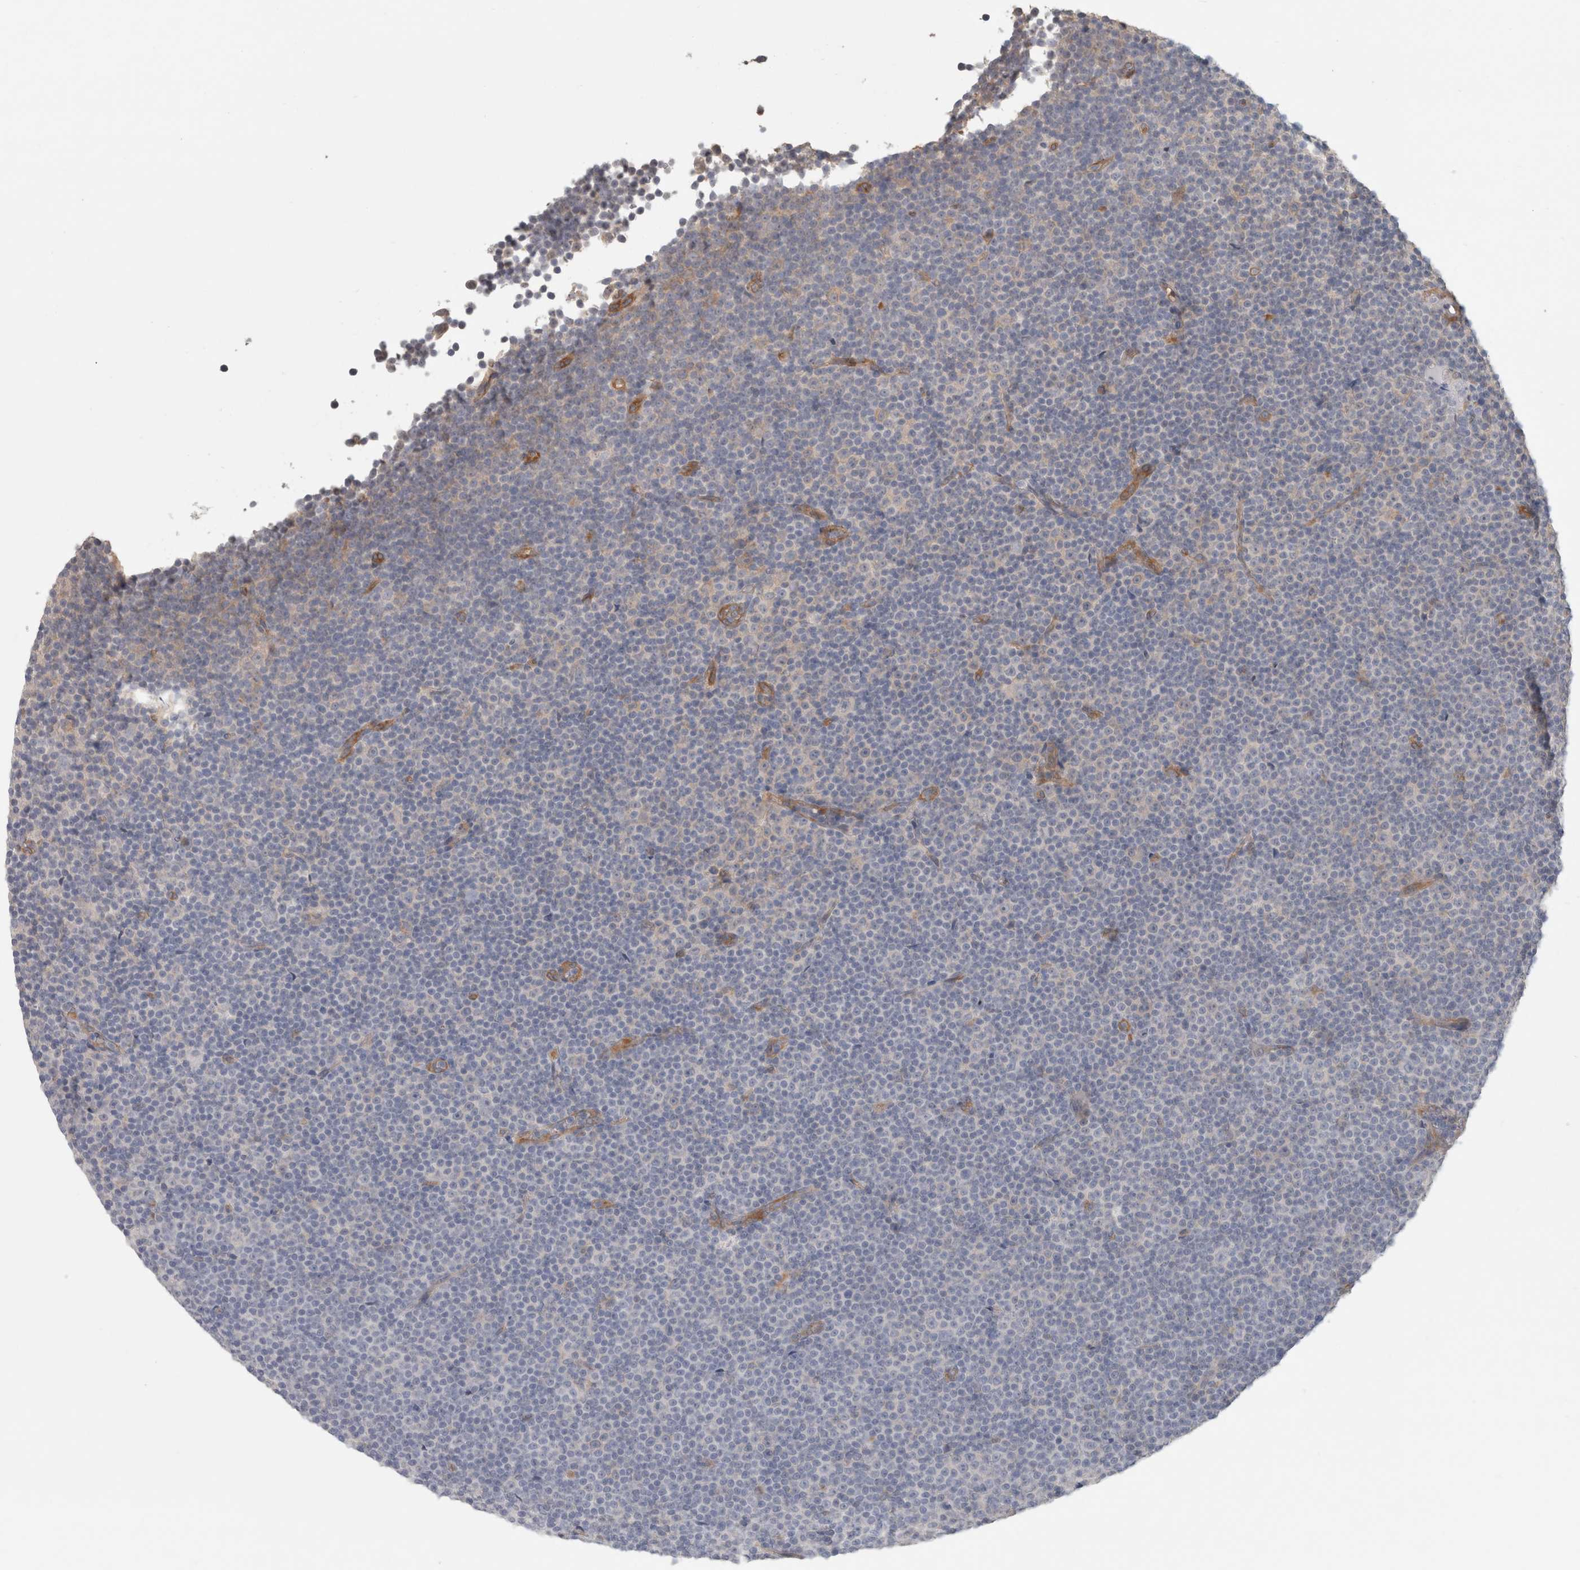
{"staining": {"intensity": "negative", "quantity": "none", "location": "none"}, "tissue": "lymphoma", "cell_type": "Tumor cells", "image_type": "cancer", "snomed": [{"axis": "morphology", "description": "Malignant lymphoma, non-Hodgkin's type, Low grade"}, {"axis": "topography", "description": "Lymph node"}], "caption": "This image is of low-grade malignant lymphoma, non-Hodgkin's type stained with IHC to label a protein in brown with the nuclei are counter-stained blue. There is no expression in tumor cells.", "gene": "RASAL2", "patient": {"sex": "female", "age": 67}}